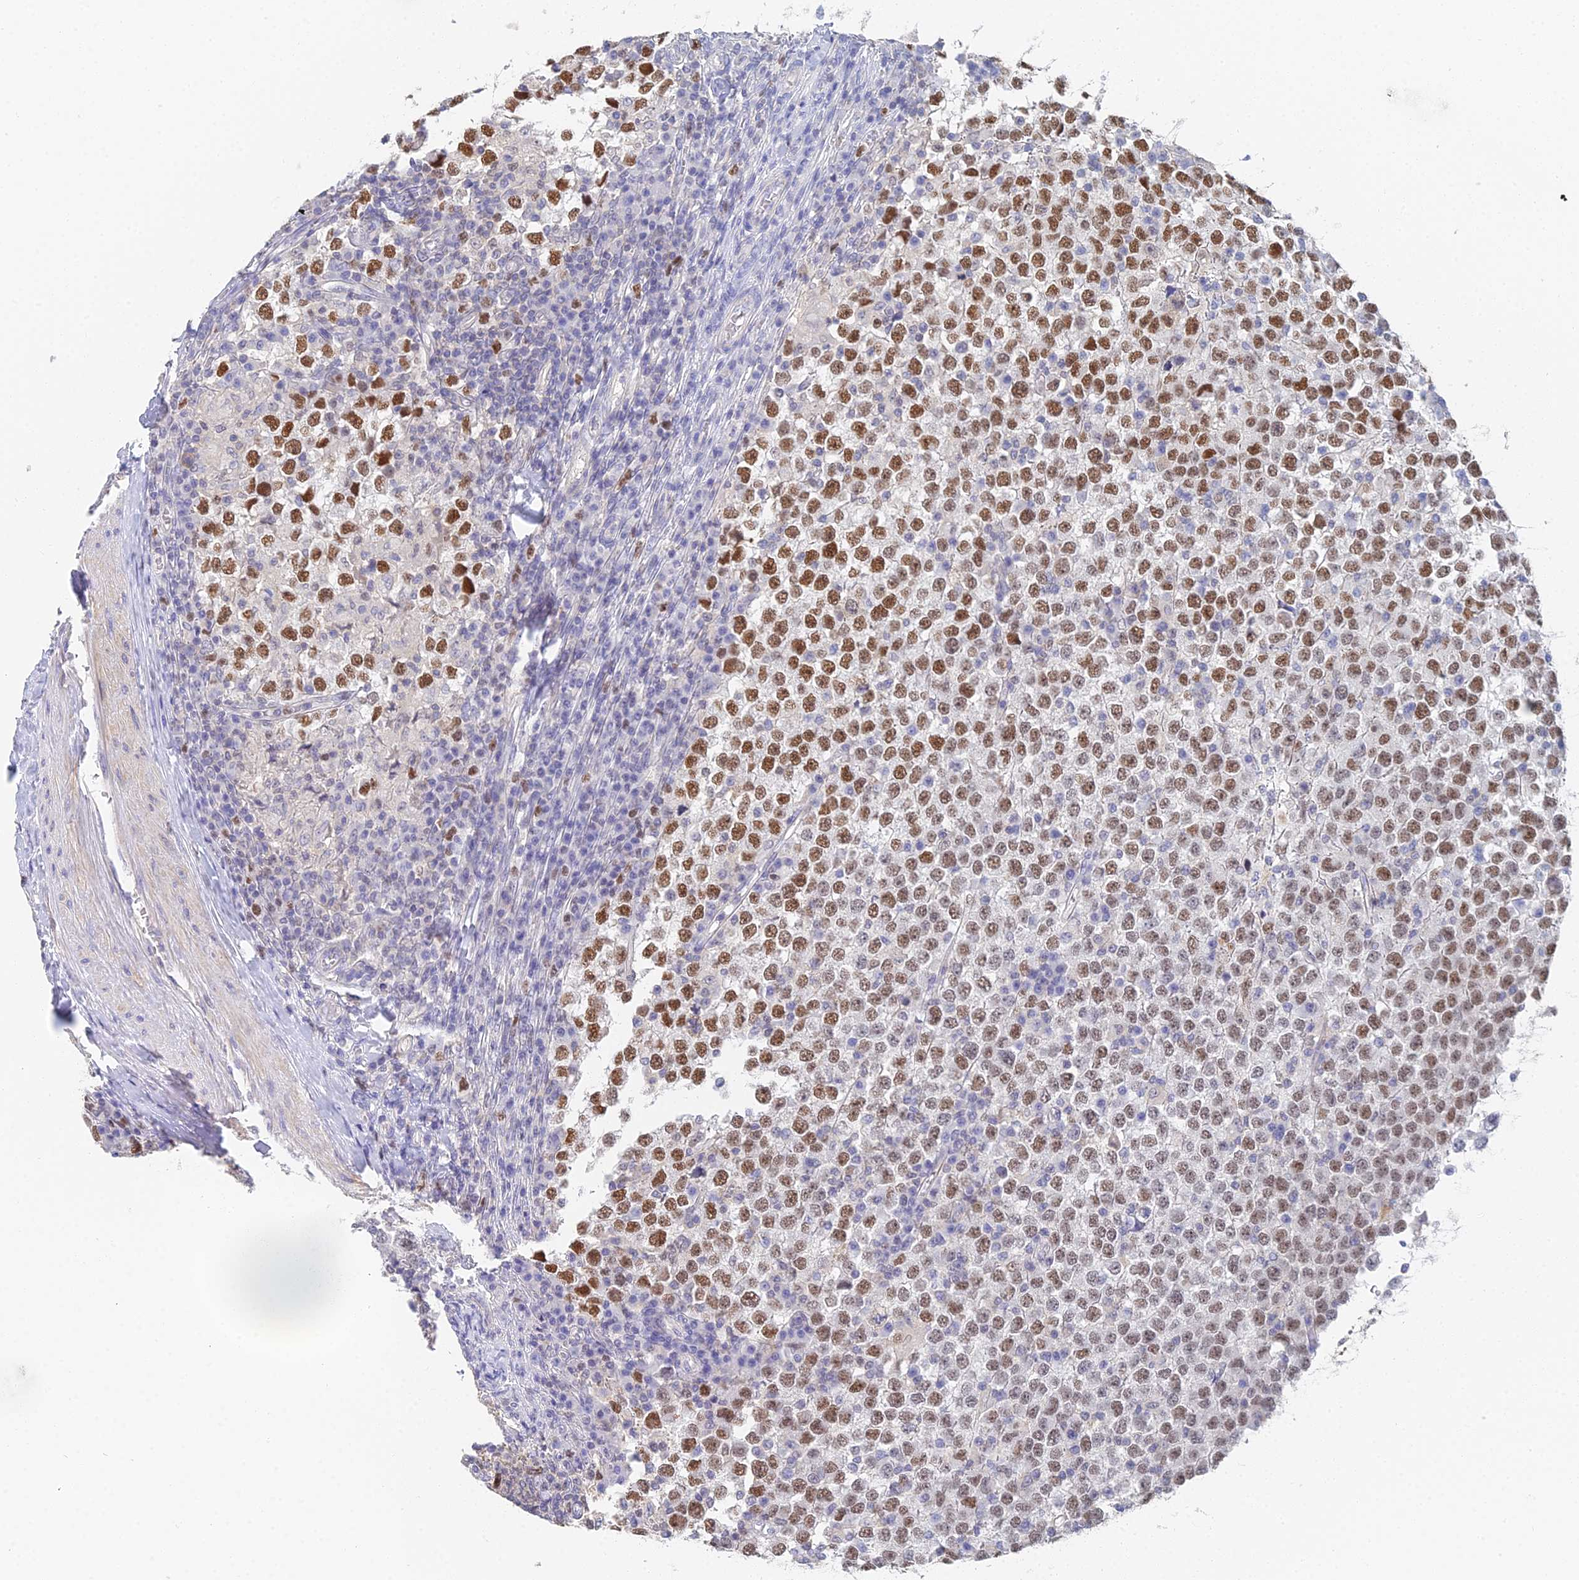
{"staining": {"intensity": "strong", "quantity": ">75%", "location": "nuclear"}, "tissue": "testis cancer", "cell_type": "Tumor cells", "image_type": "cancer", "snomed": [{"axis": "morphology", "description": "Seminoma, NOS"}, {"axis": "topography", "description": "Testis"}], "caption": "Immunohistochemistry (IHC) photomicrograph of neoplastic tissue: testis cancer (seminoma) stained using immunohistochemistry shows high levels of strong protein expression localized specifically in the nuclear of tumor cells, appearing as a nuclear brown color.", "gene": "MCM2", "patient": {"sex": "male", "age": 65}}